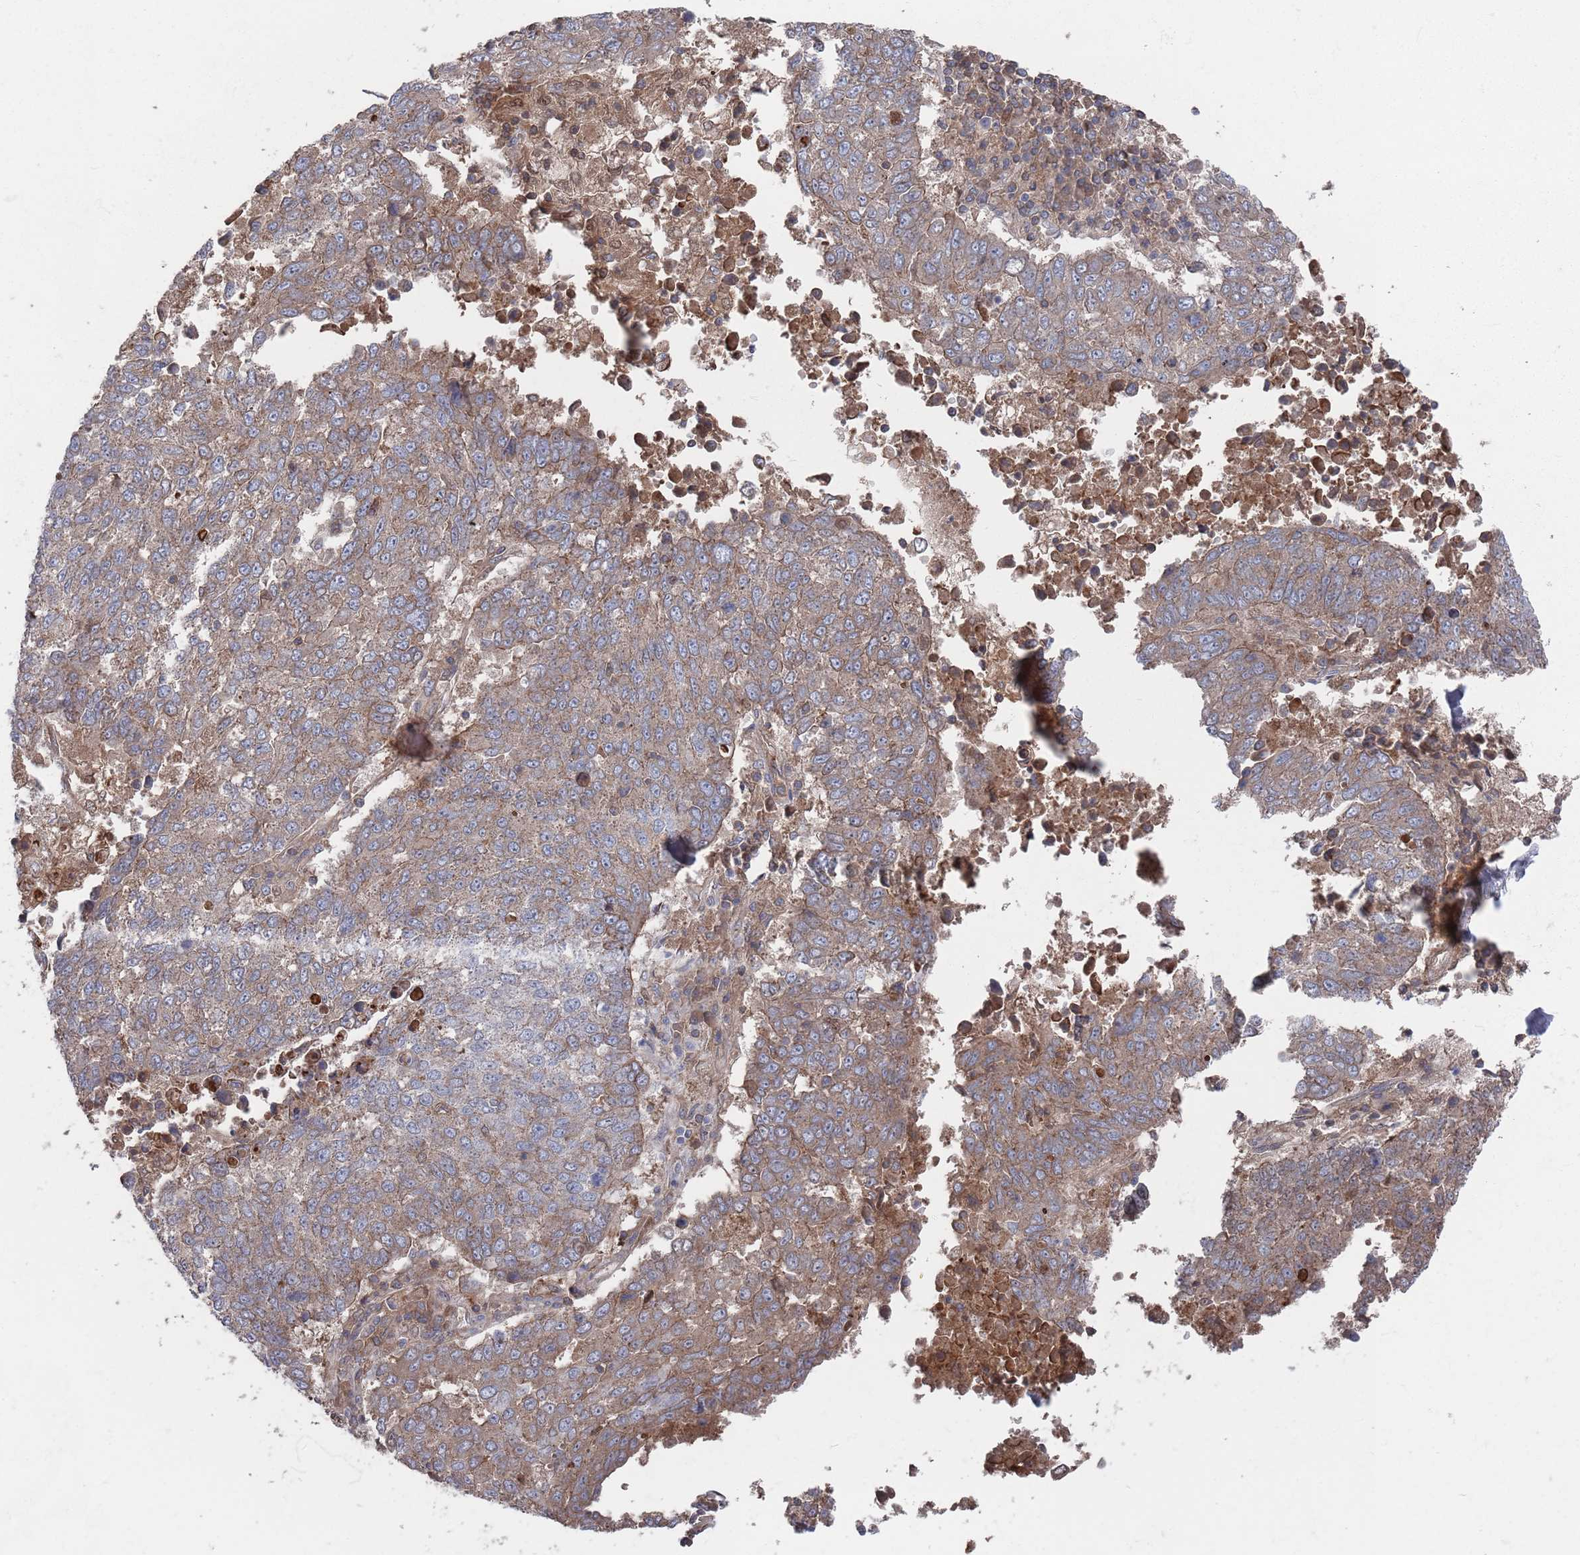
{"staining": {"intensity": "moderate", "quantity": ">75%", "location": "cytoplasmic/membranous"}, "tissue": "lung cancer", "cell_type": "Tumor cells", "image_type": "cancer", "snomed": [{"axis": "morphology", "description": "Squamous cell carcinoma, NOS"}, {"axis": "topography", "description": "Lung"}], "caption": "Lung cancer (squamous cell carcinoma) tissue reveals moderate cytoplasmic/membranous positivity in approximately >75% of tumor cells", "gene": "PLEKHA4", "patient": {"sex": "male", "age": 73}}